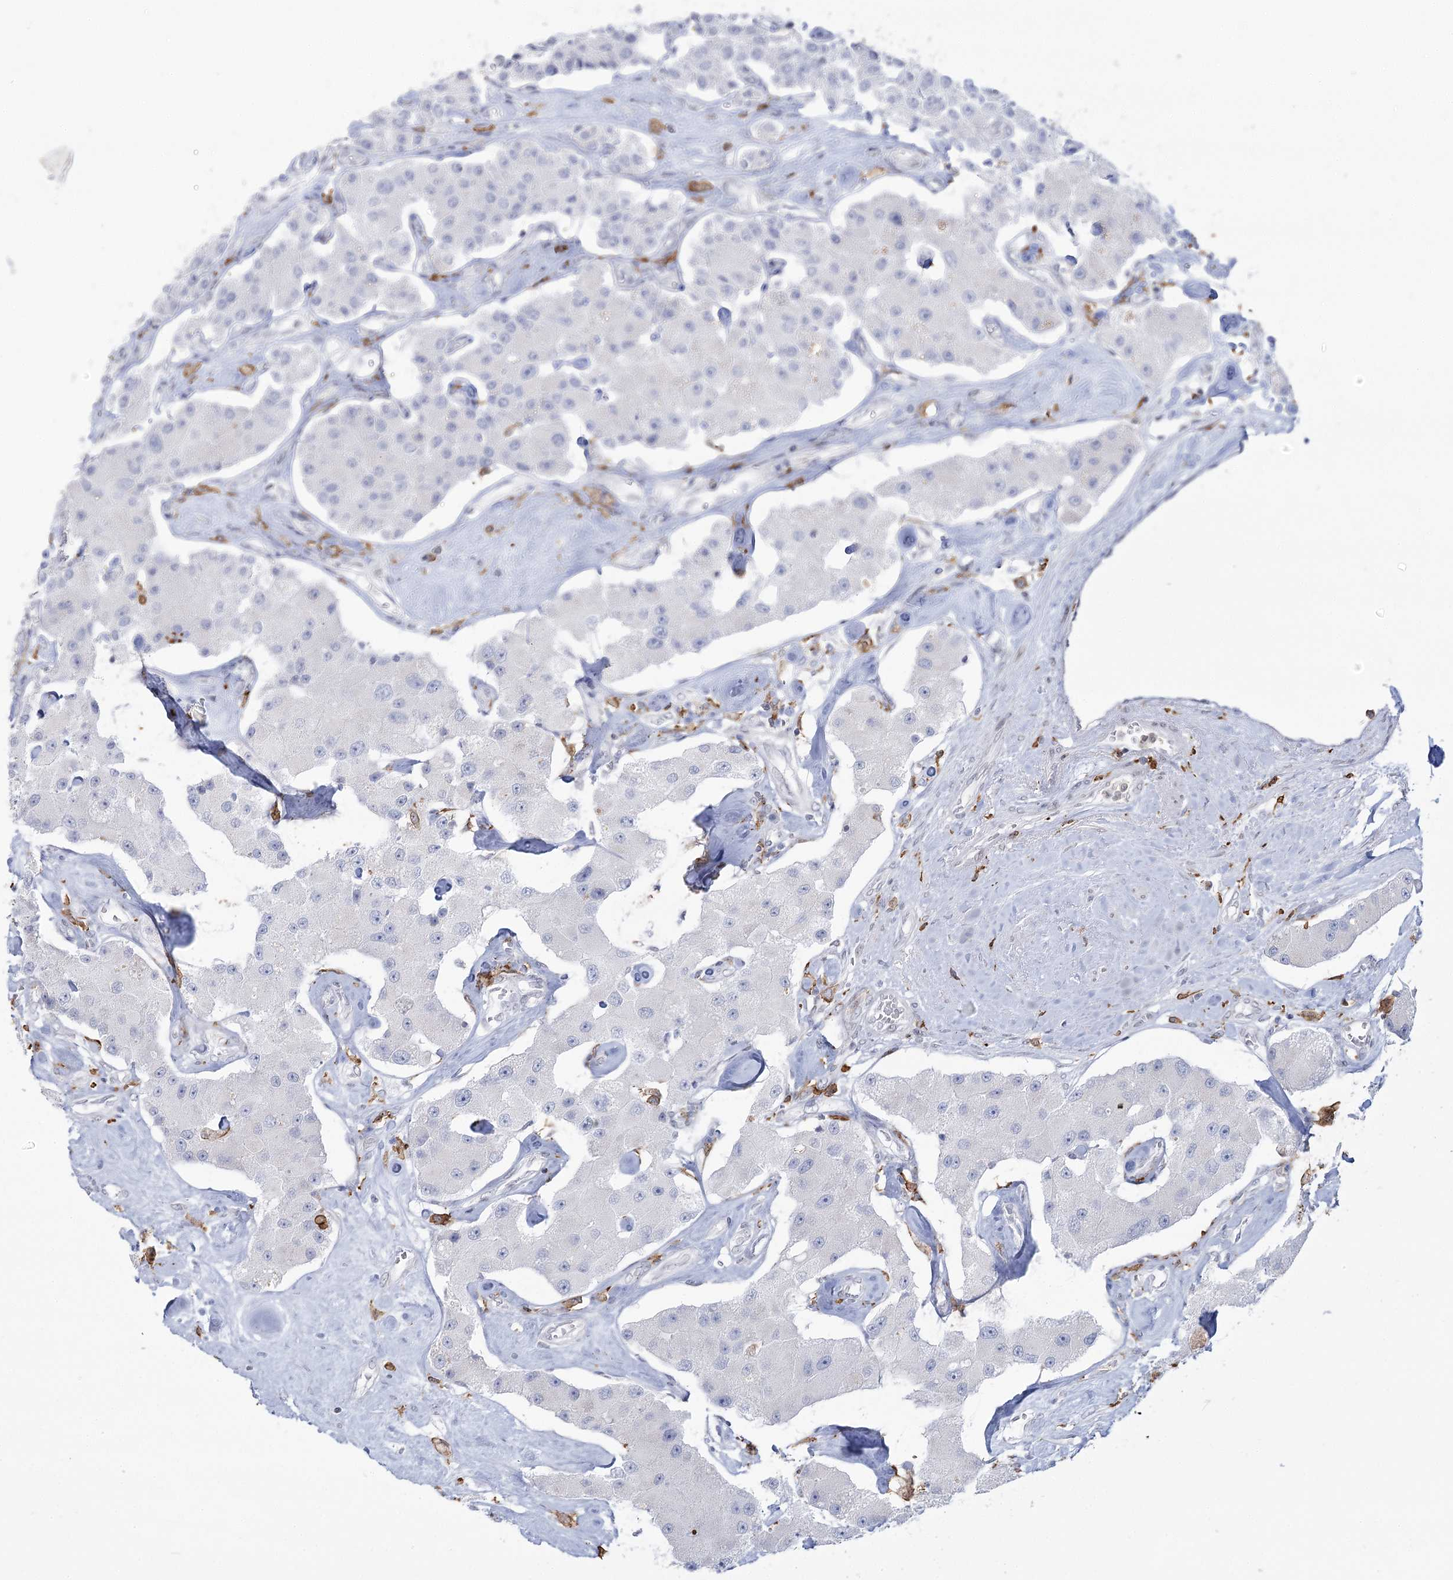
{"staining": {"intensity": "negative", "quantity": "none", "location": "none"}, "tissue": "carcinoid", "cell_type": "Tumor cells", "image_type": "cancer", "snomed": [{"axis": "morphology", "description": "Carcinoid, malignant, NOS"}, {"axis": "topography", "description": "Pancreas"}], "caption": "IHC photomicrograph of human malignant carcinoid stained for a protein (brown), which displays no expression in tumor cells. The staining is performed using DAB (3,3'-diaminobenzidine) brown chromogen with nuclei counter-stained in using hematoxylin.", "gene": "C11orf1", "patient": {"sex": "male", "age": 41}}